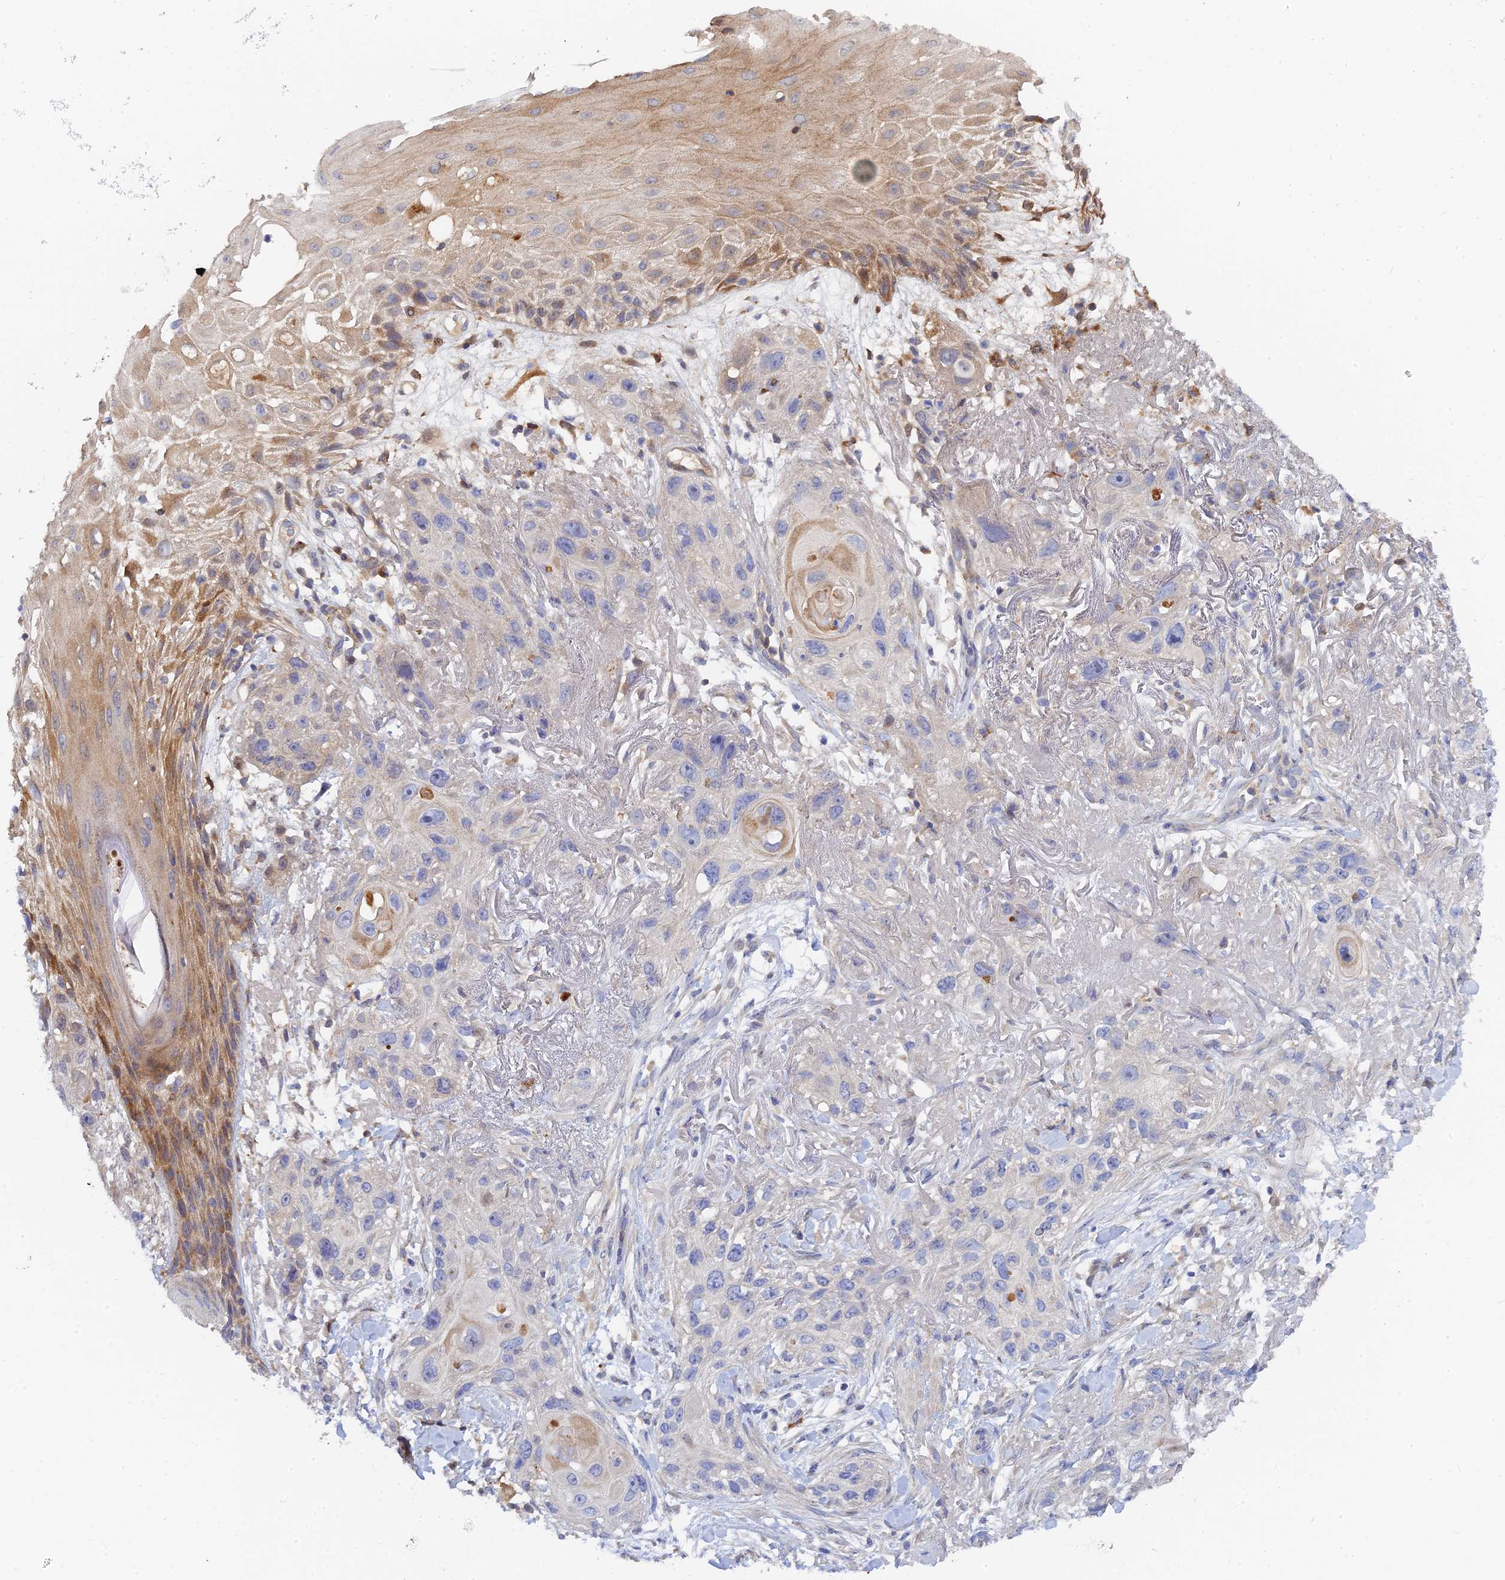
{"staining": {"intensity": "negative", "quantity": "none", "location": "none"}, "tissue": "skin cancer", "cell_type": "Tumor cells", "image_type": "cancer", "snomed": [{"axis": "morphology", "description": "Normal tissue, NOS"}, {"axis": "morphology", "description": "Squamous cell carcinoma, NOS"}, {"axis": "topography", "description": "Skin"}], "caption": "Squamous cell carcinoma (skin) was stained to show a protein in brown. There is no significant staining in tumor cells.", "gene": "SPATA5L1", "patient": {"sex": "male", "age": 72}}